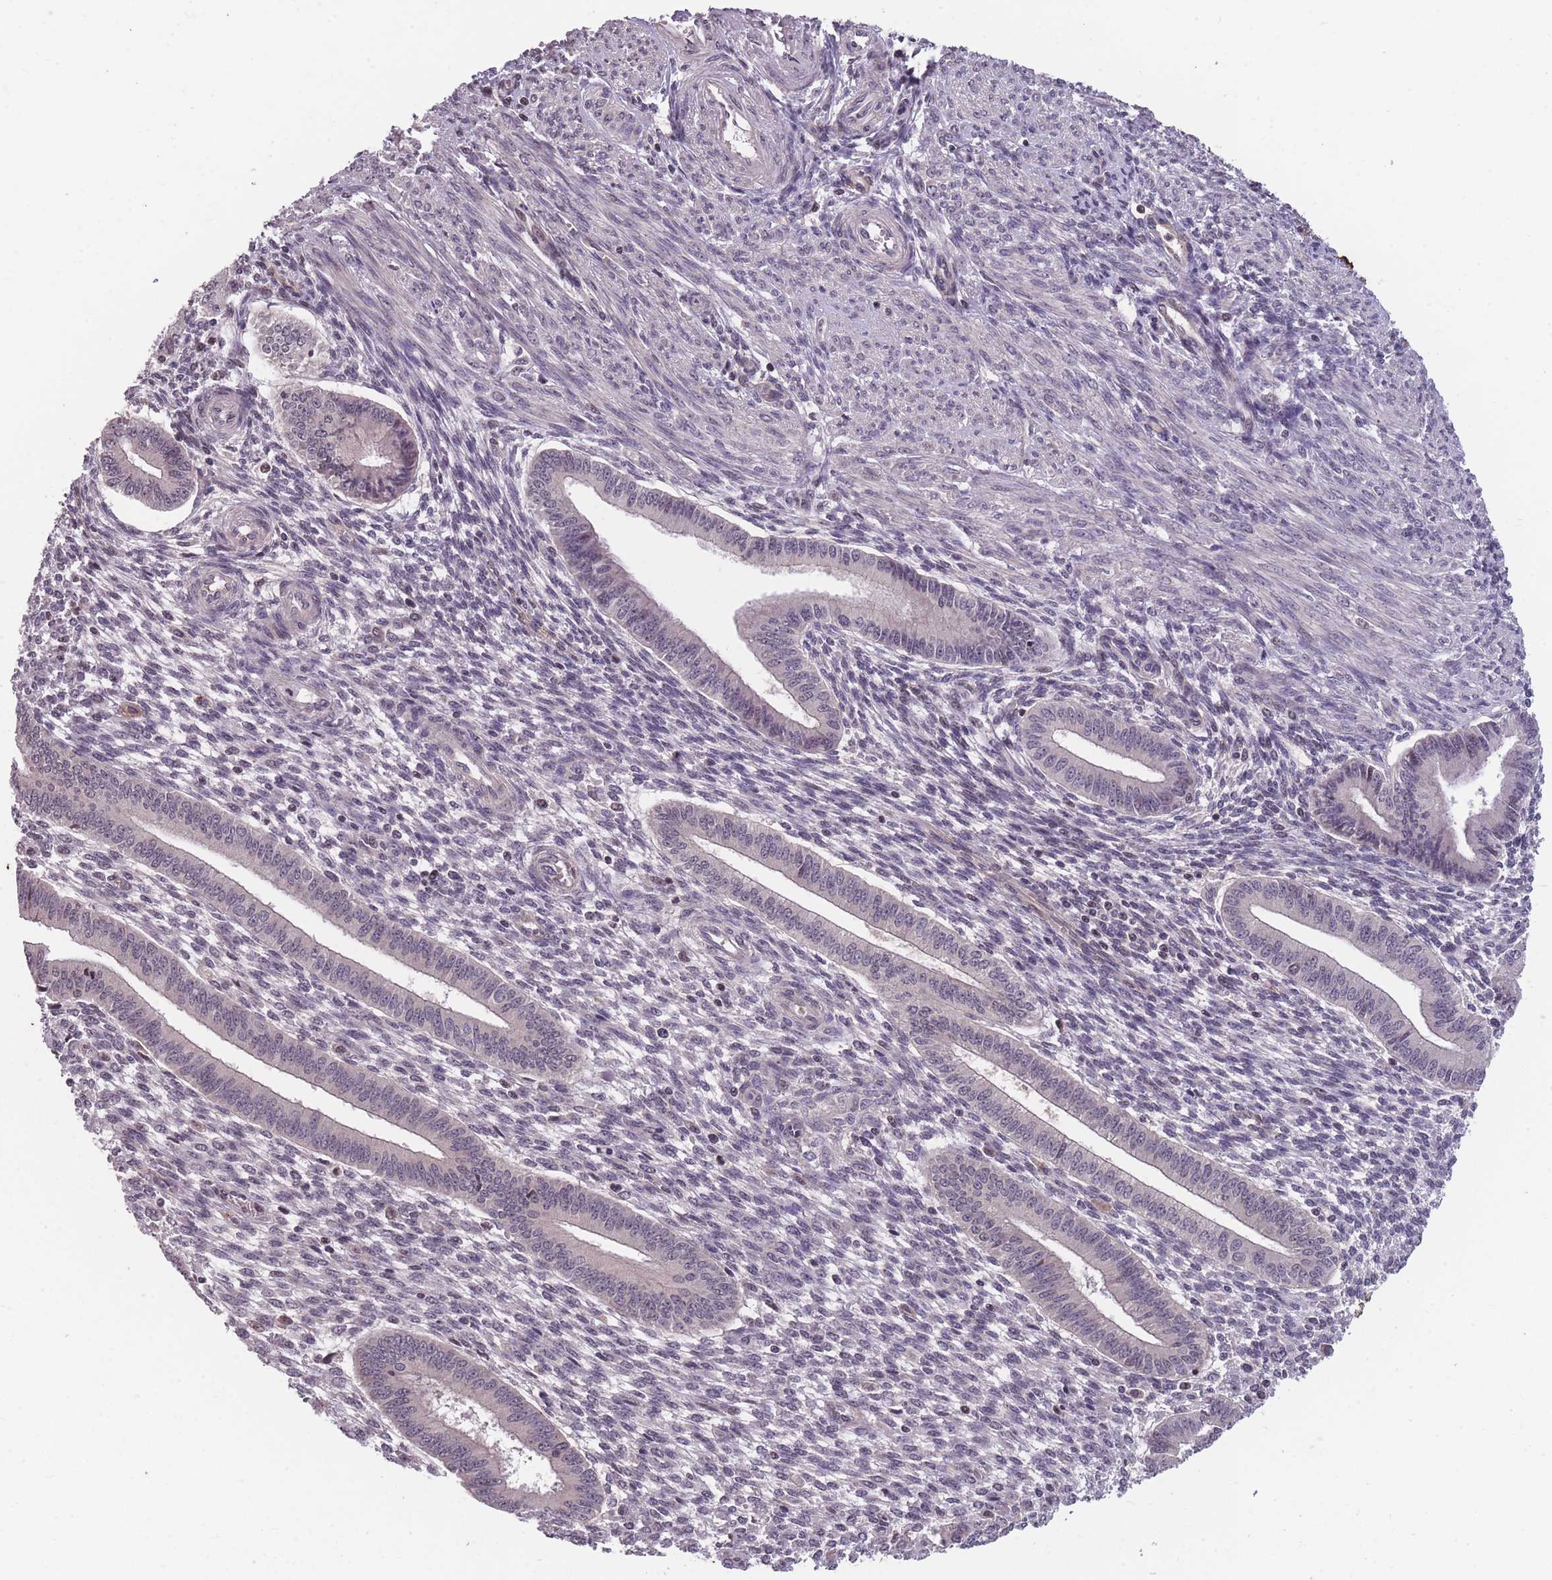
{"staining": {"intensity": "negative", "quantity": "none", "location": "none"}, "tissue": "endometrium", "cell_type": "Cells in endometrial stroma", "image_type": "normal", "snomed": [{"axis": "morphology", "description": "Normal tissue, NOS"}, {"axis": "topography", "description": "Endometrium"}], "caption": "Human endometrium stained for a protein using IHC reveals no expression in cells in endometrial stroma.", "gene": "GGT5", "patient": {"sex": "female", "age": 36}}